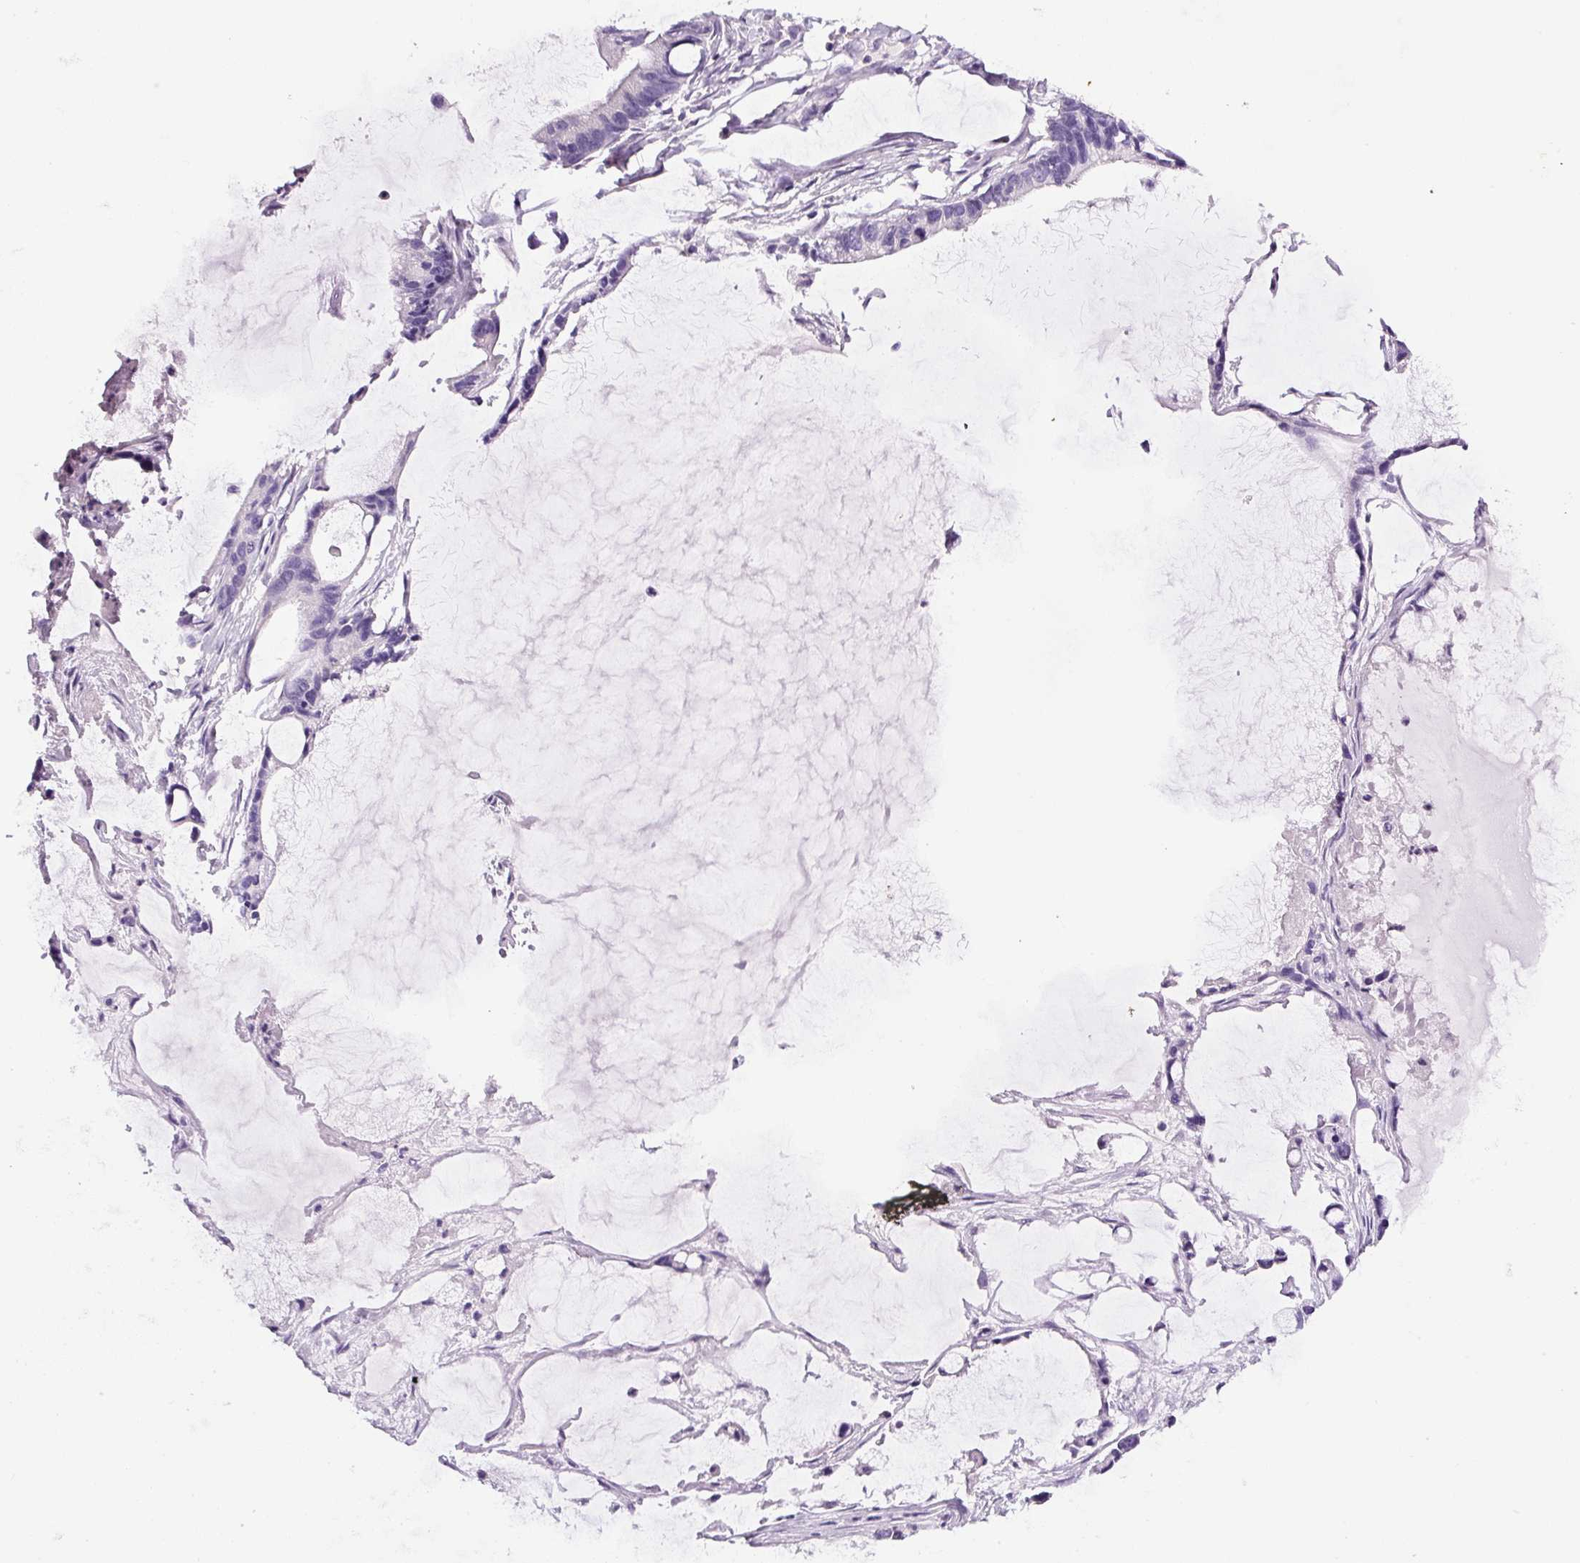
{"staining": {"intensity": "negative", "quantity": "none", "location": "none"}, "tissue": "ovarian cancer", "cell_type": "Tumor cells", "image_type": "cancer", "snomed": [{"axis": "morphology", "description": "Cystadenocarcinoma, mucinous, NOS"}, {"axis": "topography", "description": "Ovary"}], "caption": "Ovarian cancer (mucinous cystadenocarcinoma) was stained to show a protein in brown. There is no significant positivity in tumor cells.", "gene": "SP8", "patient": {"sex": "female", "age": 63}}